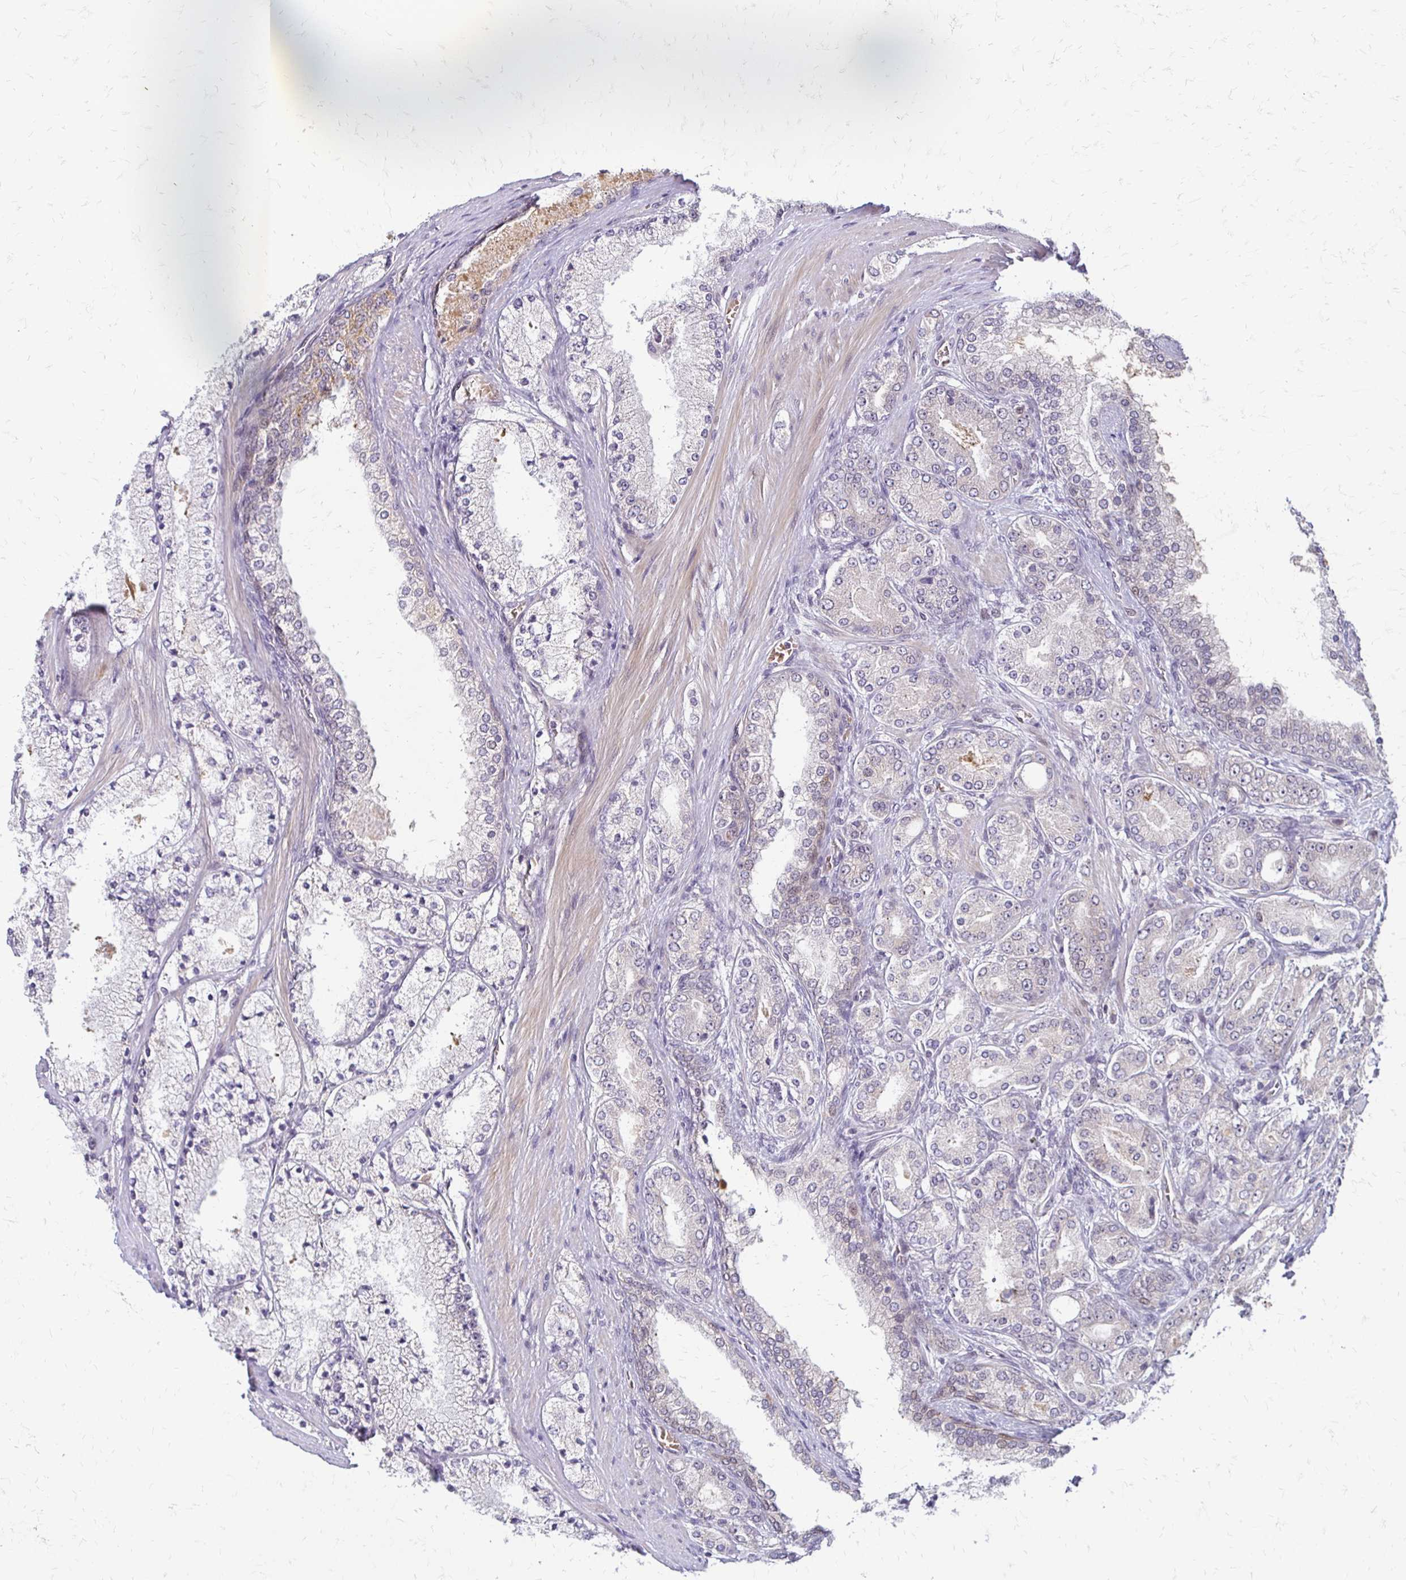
{"staining": {"intensity": "negative", "quantity": "none", "location": "none"}, "tissue": "prostate cancer", "cell_type": "Tumor cells", "image_type": "cancer", "snomed": [{"axis": "morphology", "description": "Adenocarcinoma, High grade"}, {"axis": "topography", "description": "Prostate"}], "caption": "This is an IHC histopathology image of prostate high-grade adenocarcinoma. There is no staining in tumor cells.", "gene": "TRIR", "patient": {"sex": "male", "age": 63}}